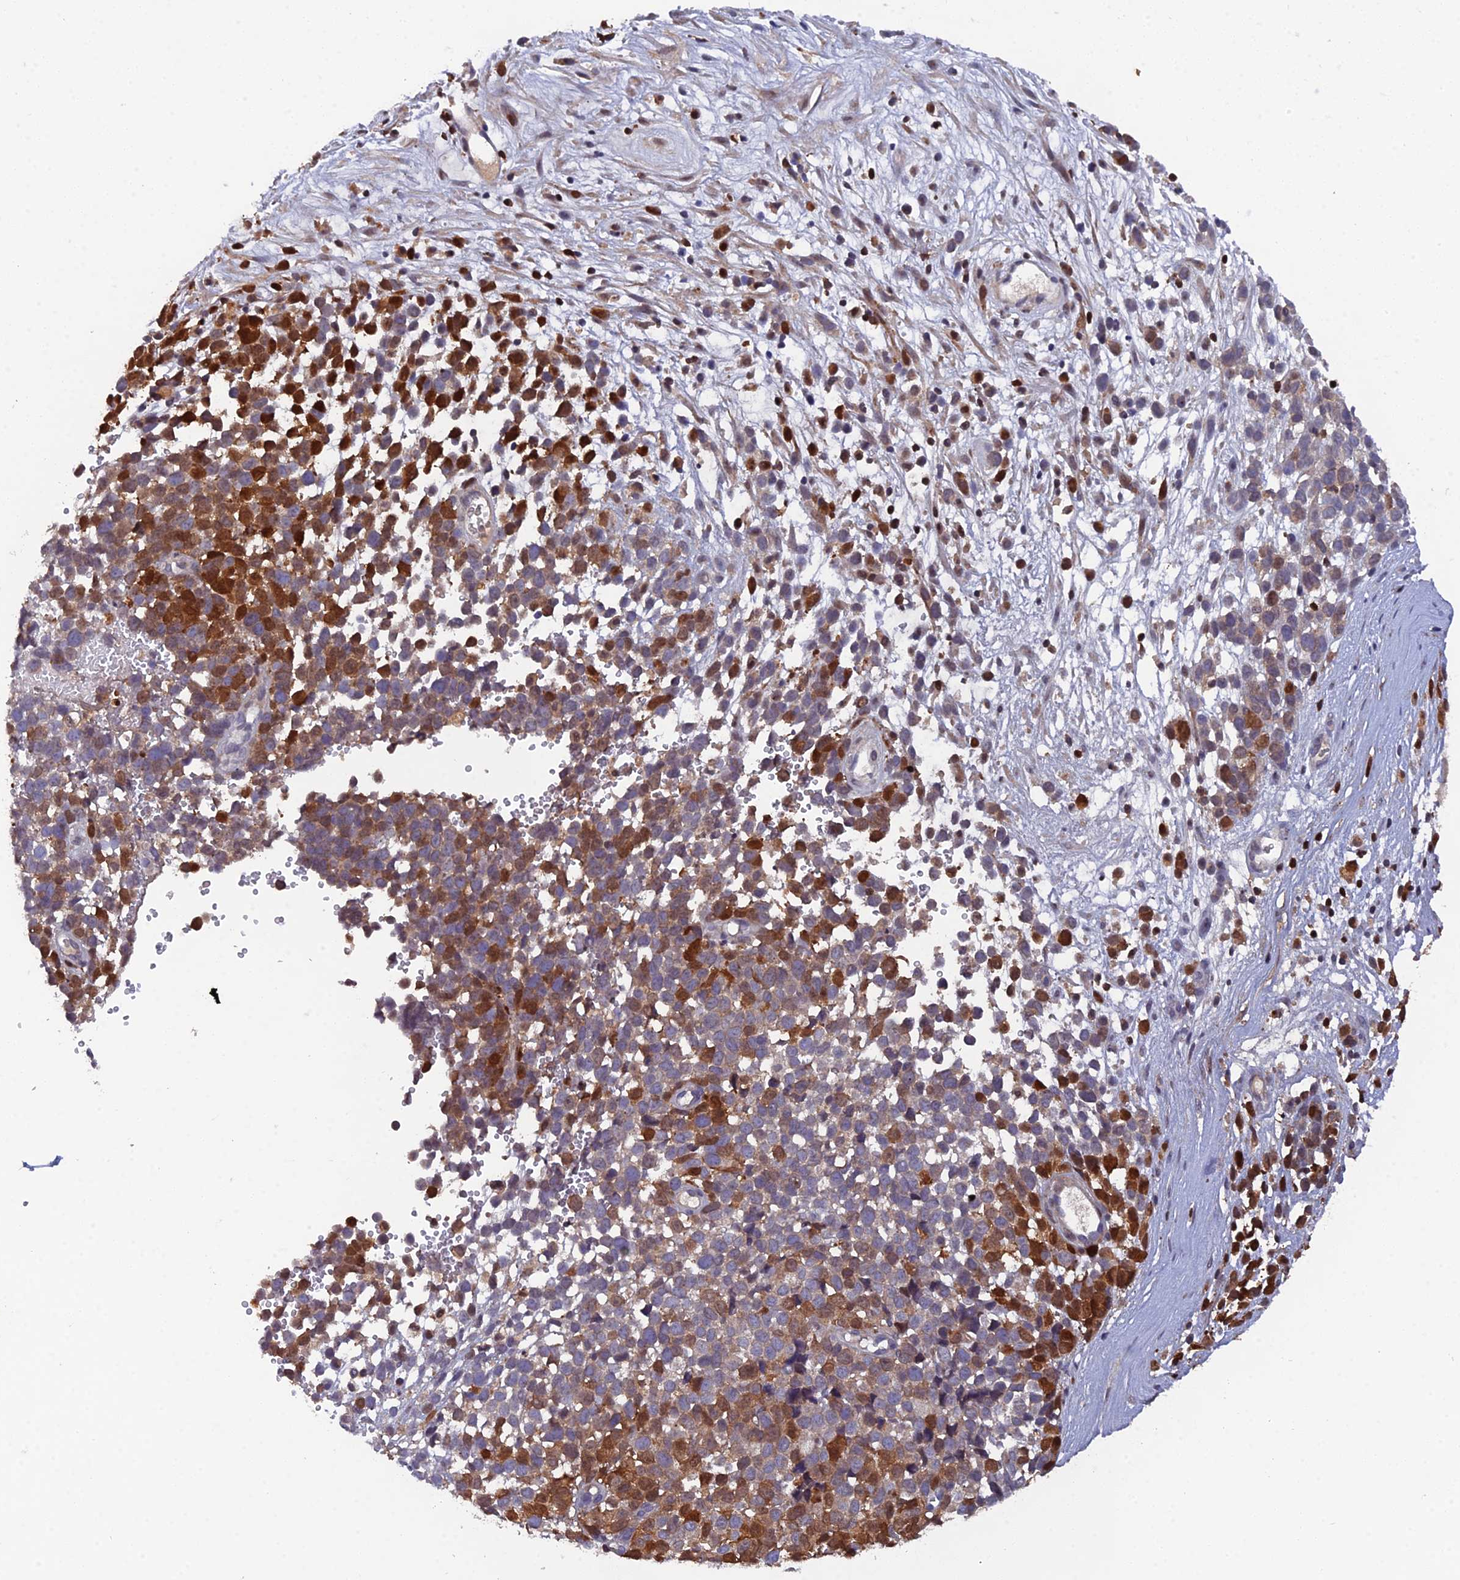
{"staining": {"intensity": "strong", "quantity": ">75%", "location": "cytoplasmic/membranous"}, "tissue": "melanoma", "cell_type": "Tumor cells", "image_type": "cancer", "snomed": [{"axis": "morphology", "description": "Malignant melanoma, NOS"}, {"axis": "topography", "description": "Nose, NOS"}], "caption": "Immunohistochemistry of melanoma reveals high levels of strong cytoplasmic/membranous staining in approximately >75% of tumor cells.", "gene": "GALK2", "patient": {"sex": "female", "age": 48}}